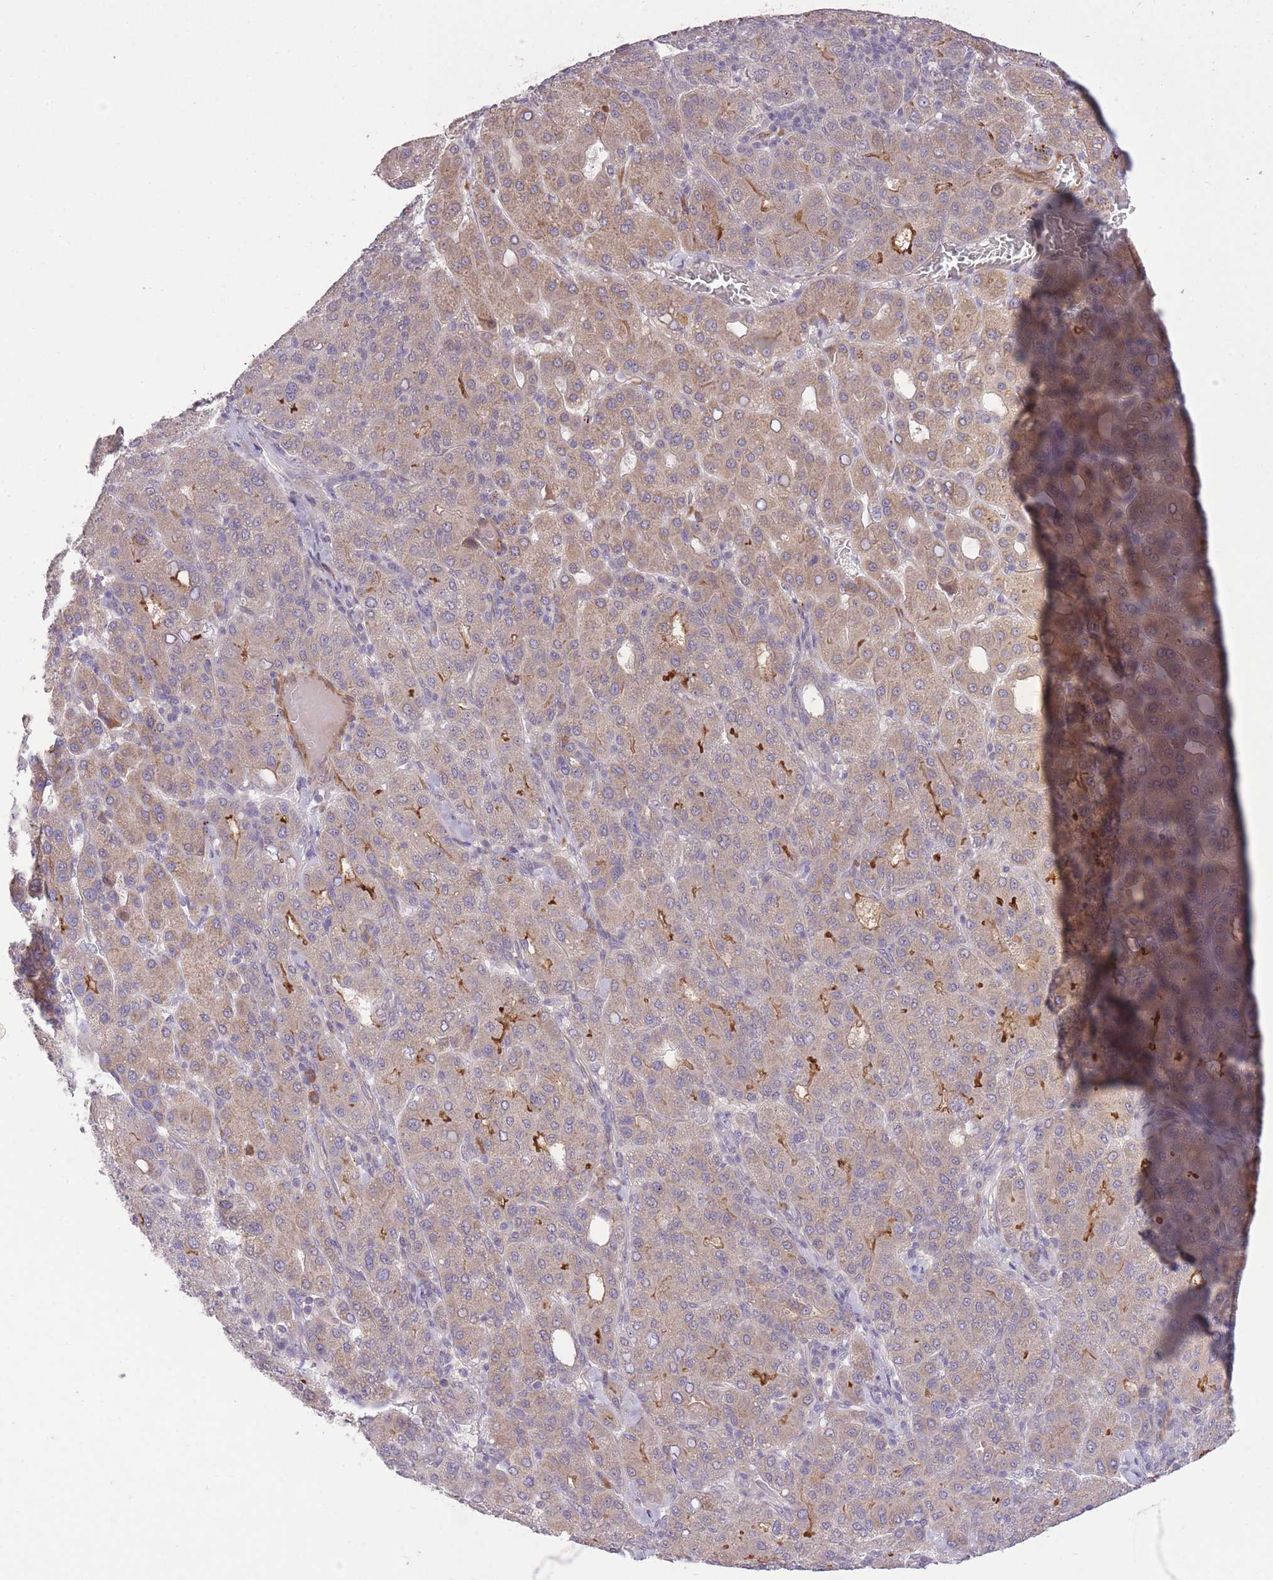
{"staining": {"intensity": "weak", "quantity": "25%-75%", "location": "cytoplasmic/membranous"}, "tissue": "liver cancer", "cell_type": "Tumor cells", "image_type": "cancer", "snomed": [{"axis": "morphology", "description": "Carcinoma, Hepatocellular, NOS"}, {"axis": "topography", "description": "Liver"}], "caption": "A high-resolution photomicrograph shows IHC staining of liver cancer, which demonstrates weak cytoplasmic/membranous staining in approximately 25%-75% of tumor cells.", "gene": "ELOA2", "patient": {"sex": "male", "age": 65}}